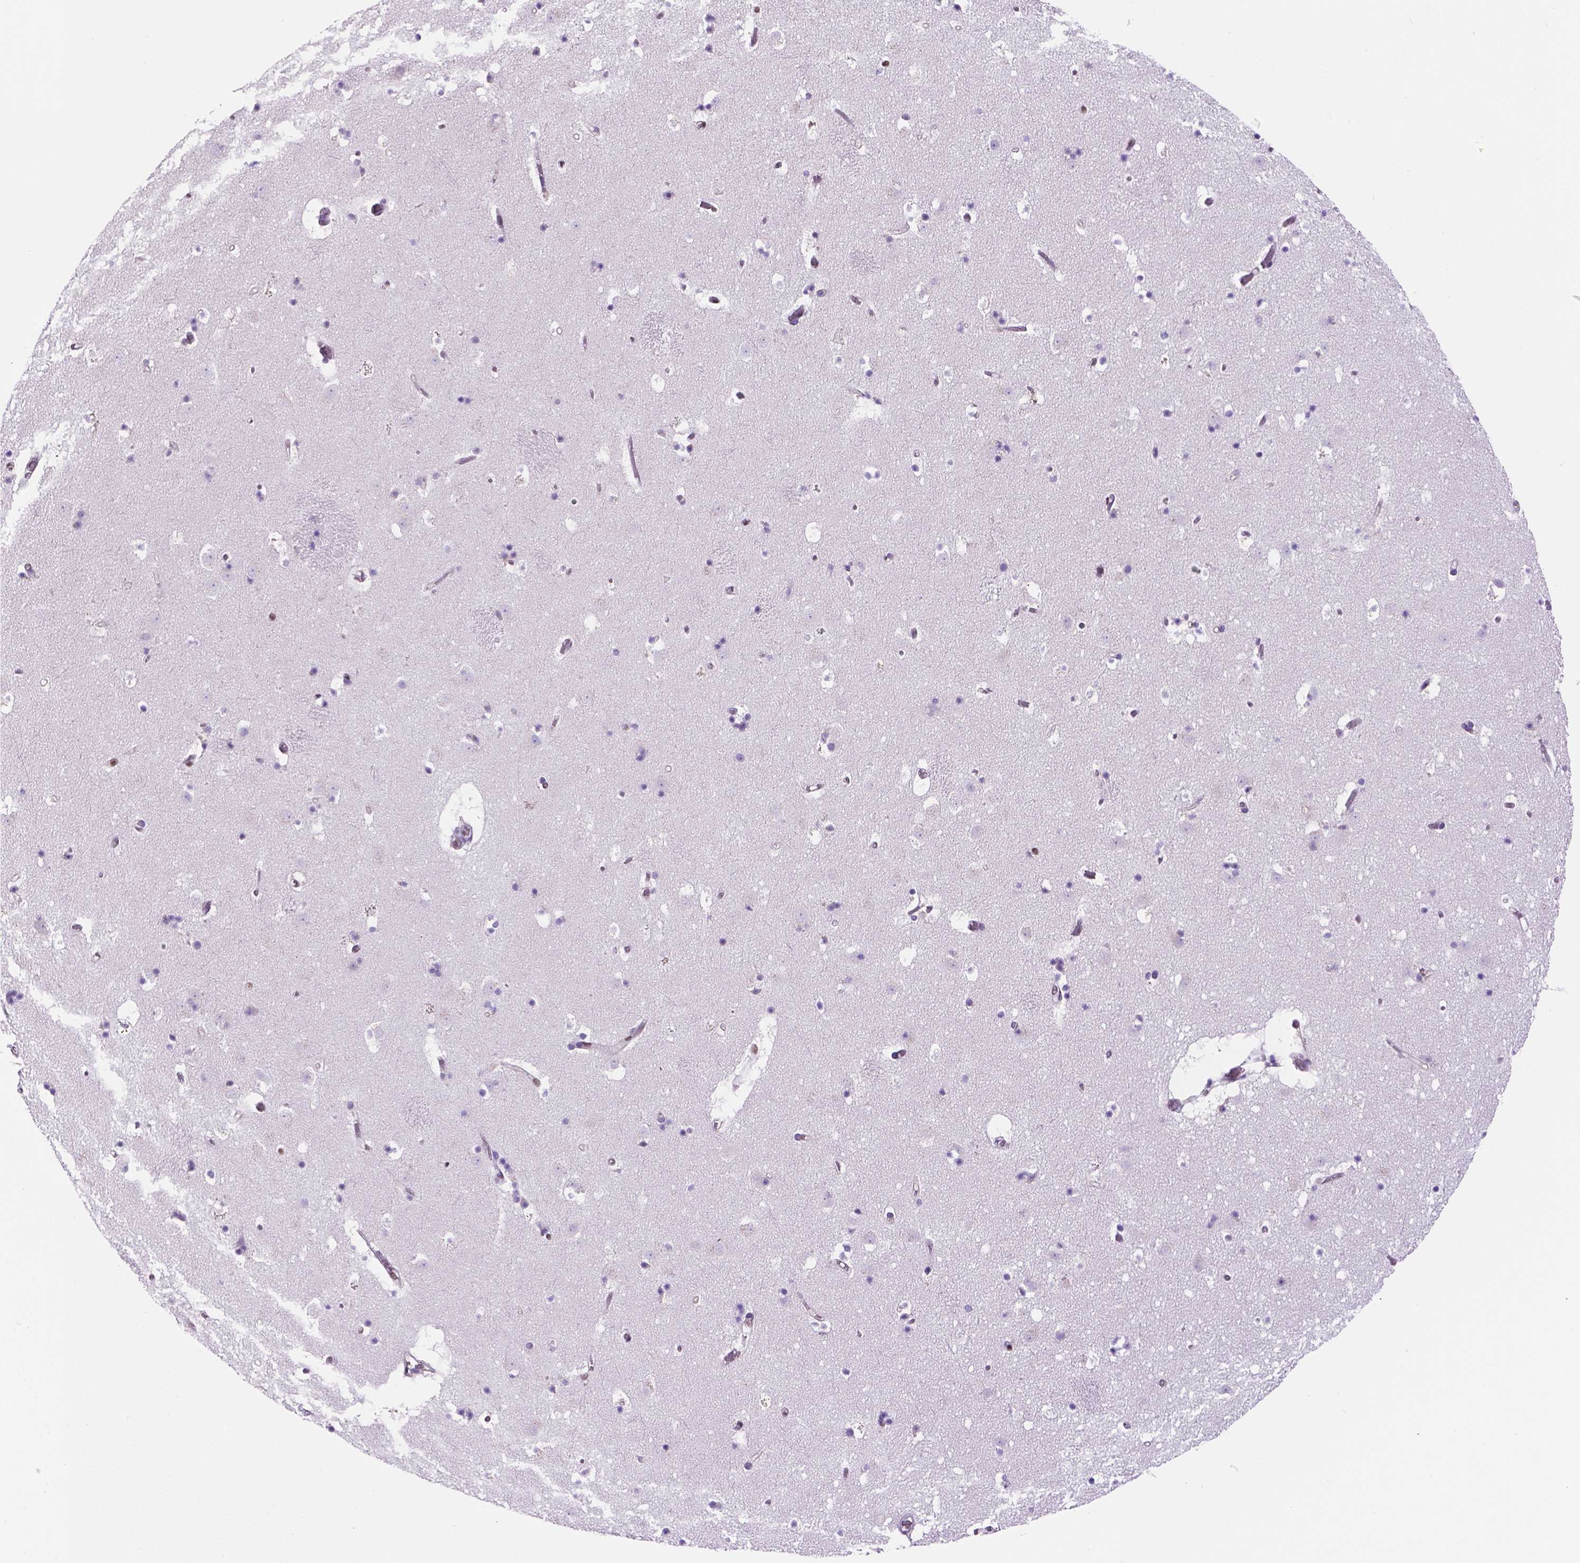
{"staining": {"intensity": "negative", "quantity": "none", "location": "none"}, "tissue": "caudate", "cell_type": "Glial cells", "image_type": "normal", "snomed": [{"axis": "morphology", "description": "Normal tissue, NOS"}, {"axis": "topography", "description": "Lateral ventricle wall"}], "caption": "Immunohistochemistry (IHC) of unremarkable human caudate demonstrates no expression in glial cells. The staining is performed using DAB (3,3'-diaminobenzidine) brown chromogen with nuclei counter-stained in using hematoxylin.", "gene": "TMEM210", "patient": {"sex": "female", "age": 42}}